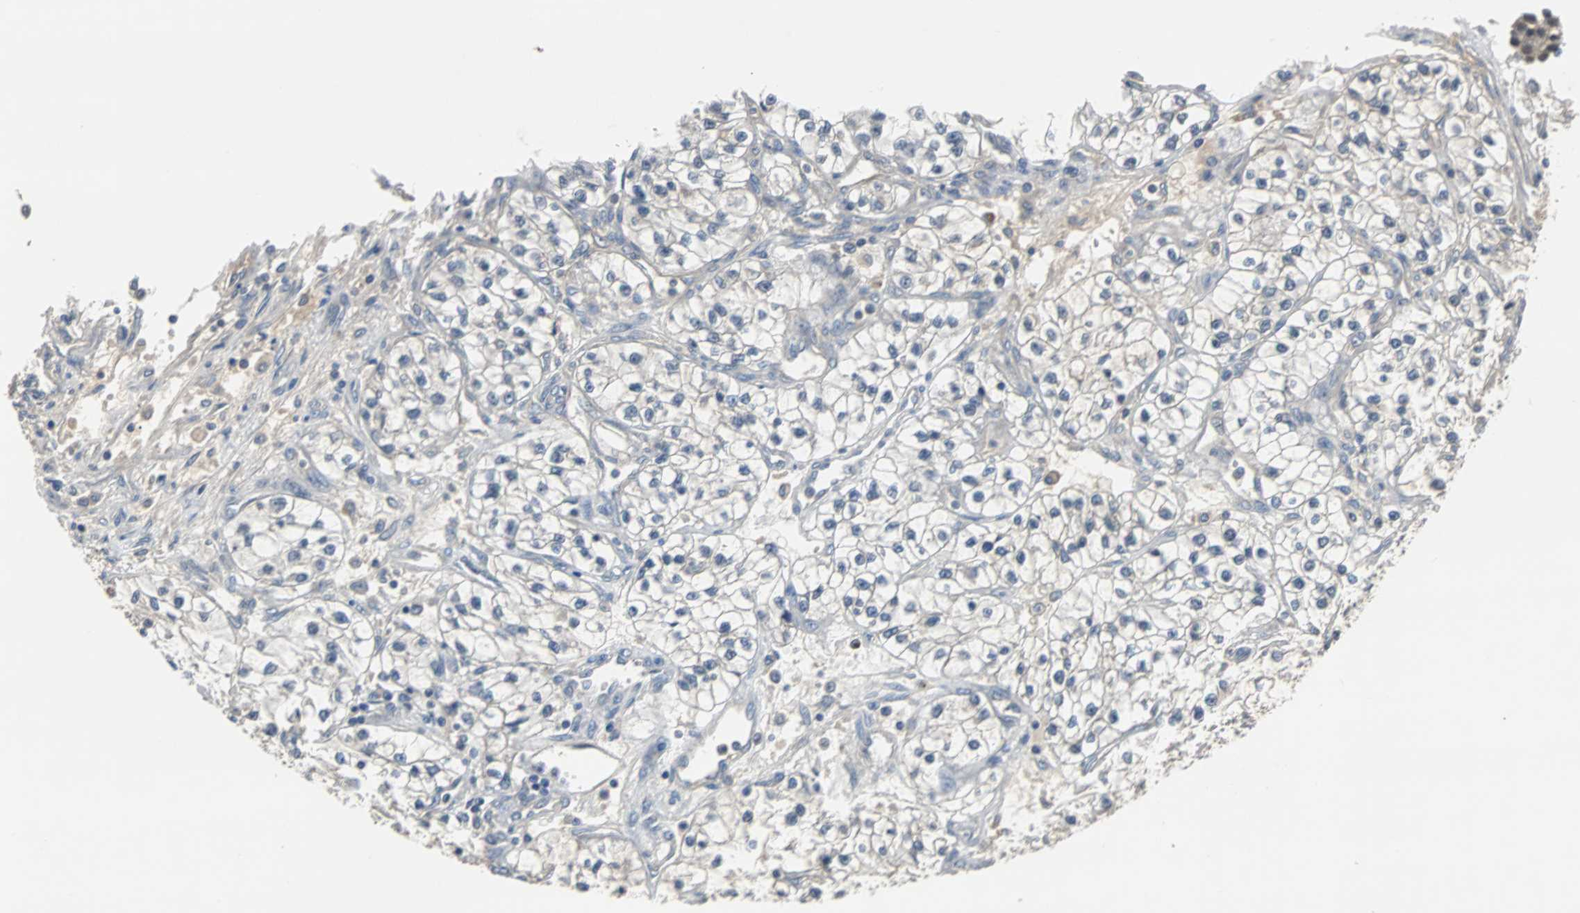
{"staining": {"intensity": "negative", "quantity": "none", "location": "none"}, "tissue": "renal cancer", "cell_type": "Tumor cells", "image_type": "cancer", "snomed": [{"axis": "morphology", "description": "Adenocarcinoma, NOS"}, {"axis": "topography", "description": "Kidney"}], "caption": "Photomicrograph shows no protein expression in tumor cells of adenocarcinoma (renal) tissue.", "gene": "ABHD2", "patient": {"sex": "female", "age": 57}}